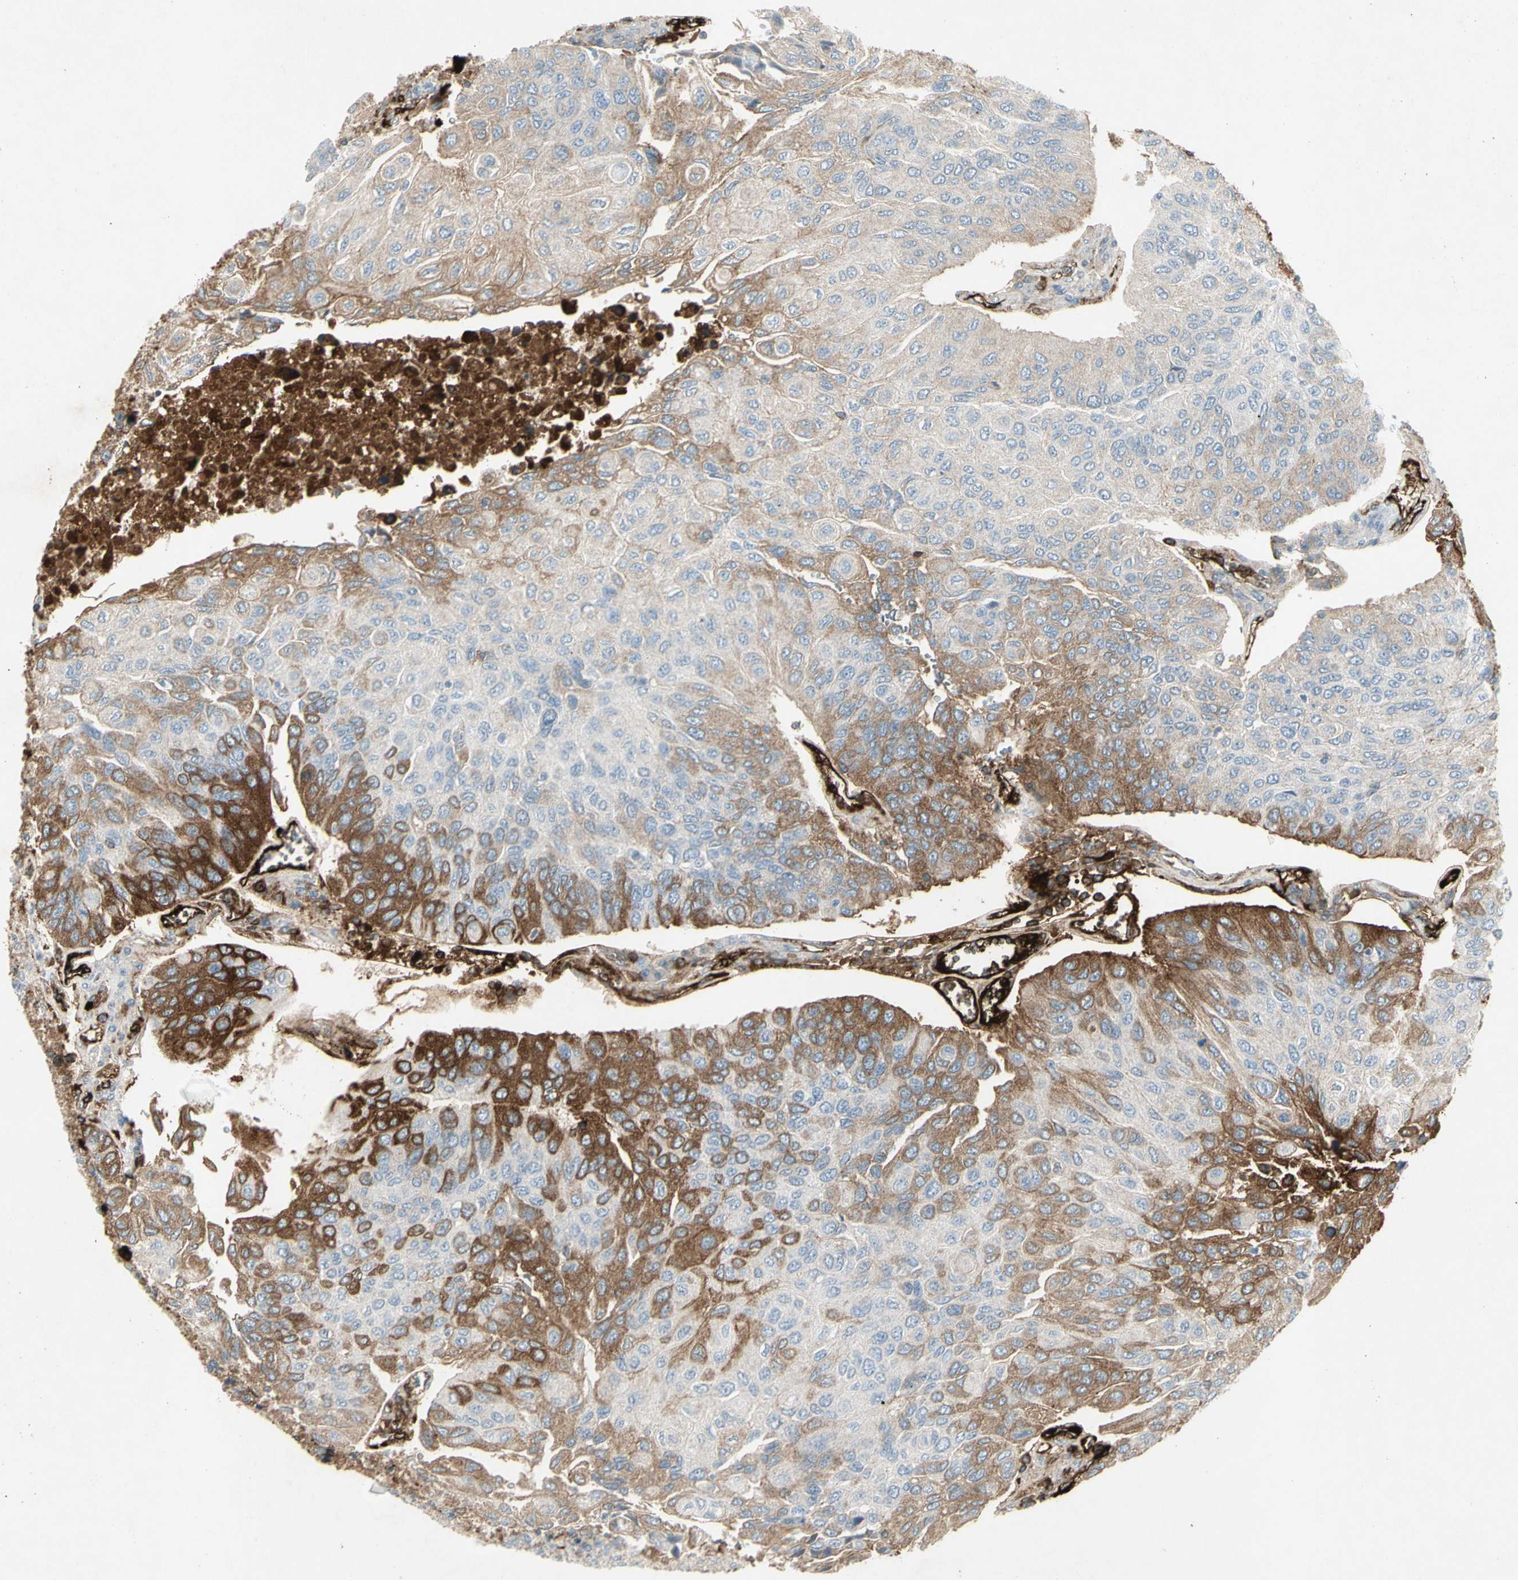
{"staining": {"intensity": "moderate", "quantity": "25%-75%", "location": "cytoplasmic/membranous"}, "tissue": "urothelial cancer", "cell_type": "Tumor cells", "image_type": "cancer", "snomed": [{"axis": "morphology", "description": "Urothelial carcinoma, High grade"}, {"axis": "topography", "description": "Urinary bladder"}], "caption": "Tumor cells reveal moderate cytoplasmic/membranous staining in approximately 25%-75% of cells in urothelial cancer.", "gene": "IGHM", "patient": {"sex": "male", "age": 66}}